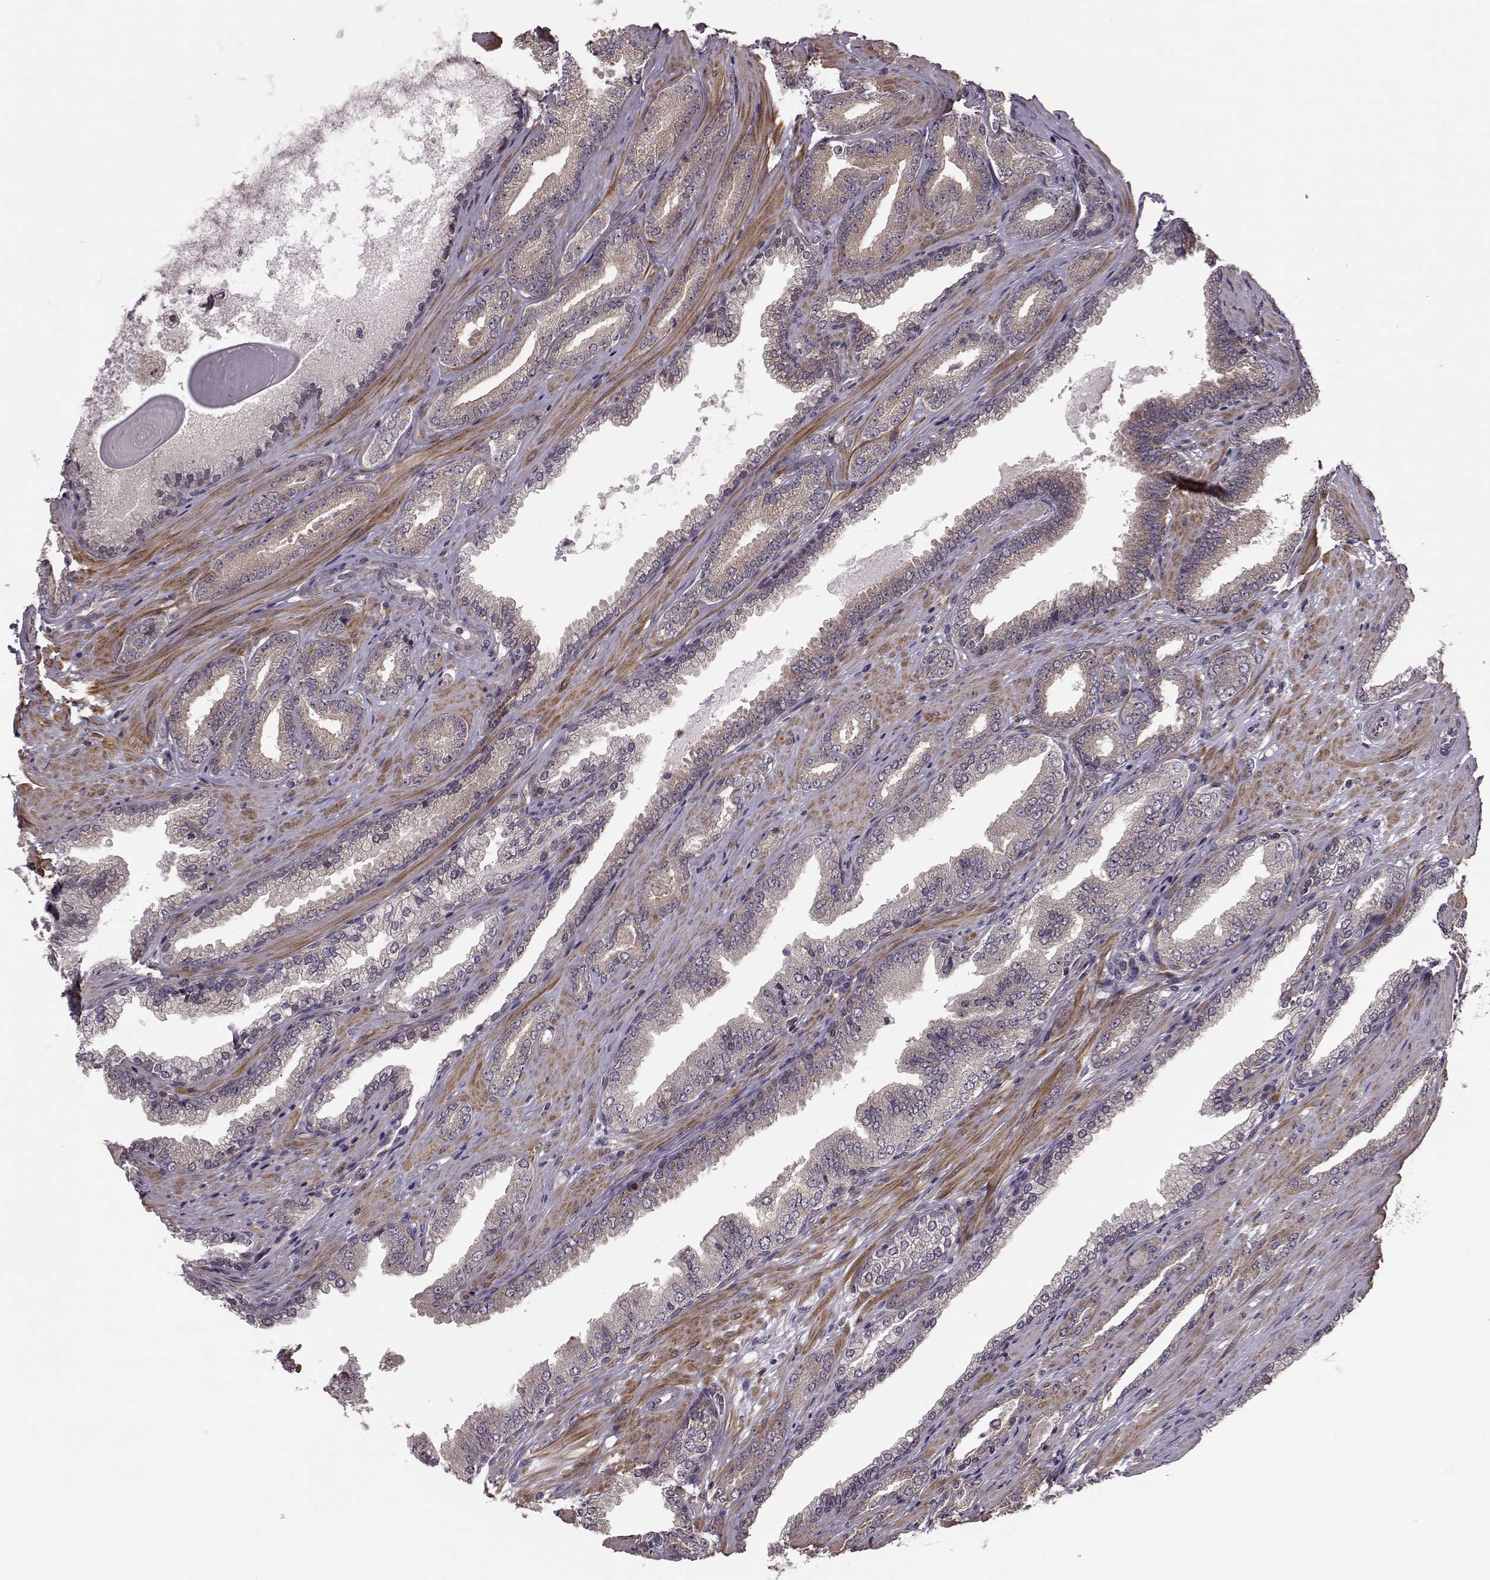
{"staining": {"intensity": "moderate", "quantity": "25%-75%", "location": "cytoplasmic/membranous"}, "tissue": "prostate cancer", "cell_type": "Tumor cells", "image_type": "cancer", "snomed": [{"axis": "morphology", "description": "Adenocarcinoma, Low grade"}, {"axis": "topography", "description": "Prostate"}], "caption": "The immunohistochemical stain highlights moderate cytoplasmic/membranous positivity in tumor cells of prostate cancer tissue.", "gene": "FNIP2", "patient": {"sex": "male", "age": 61}}